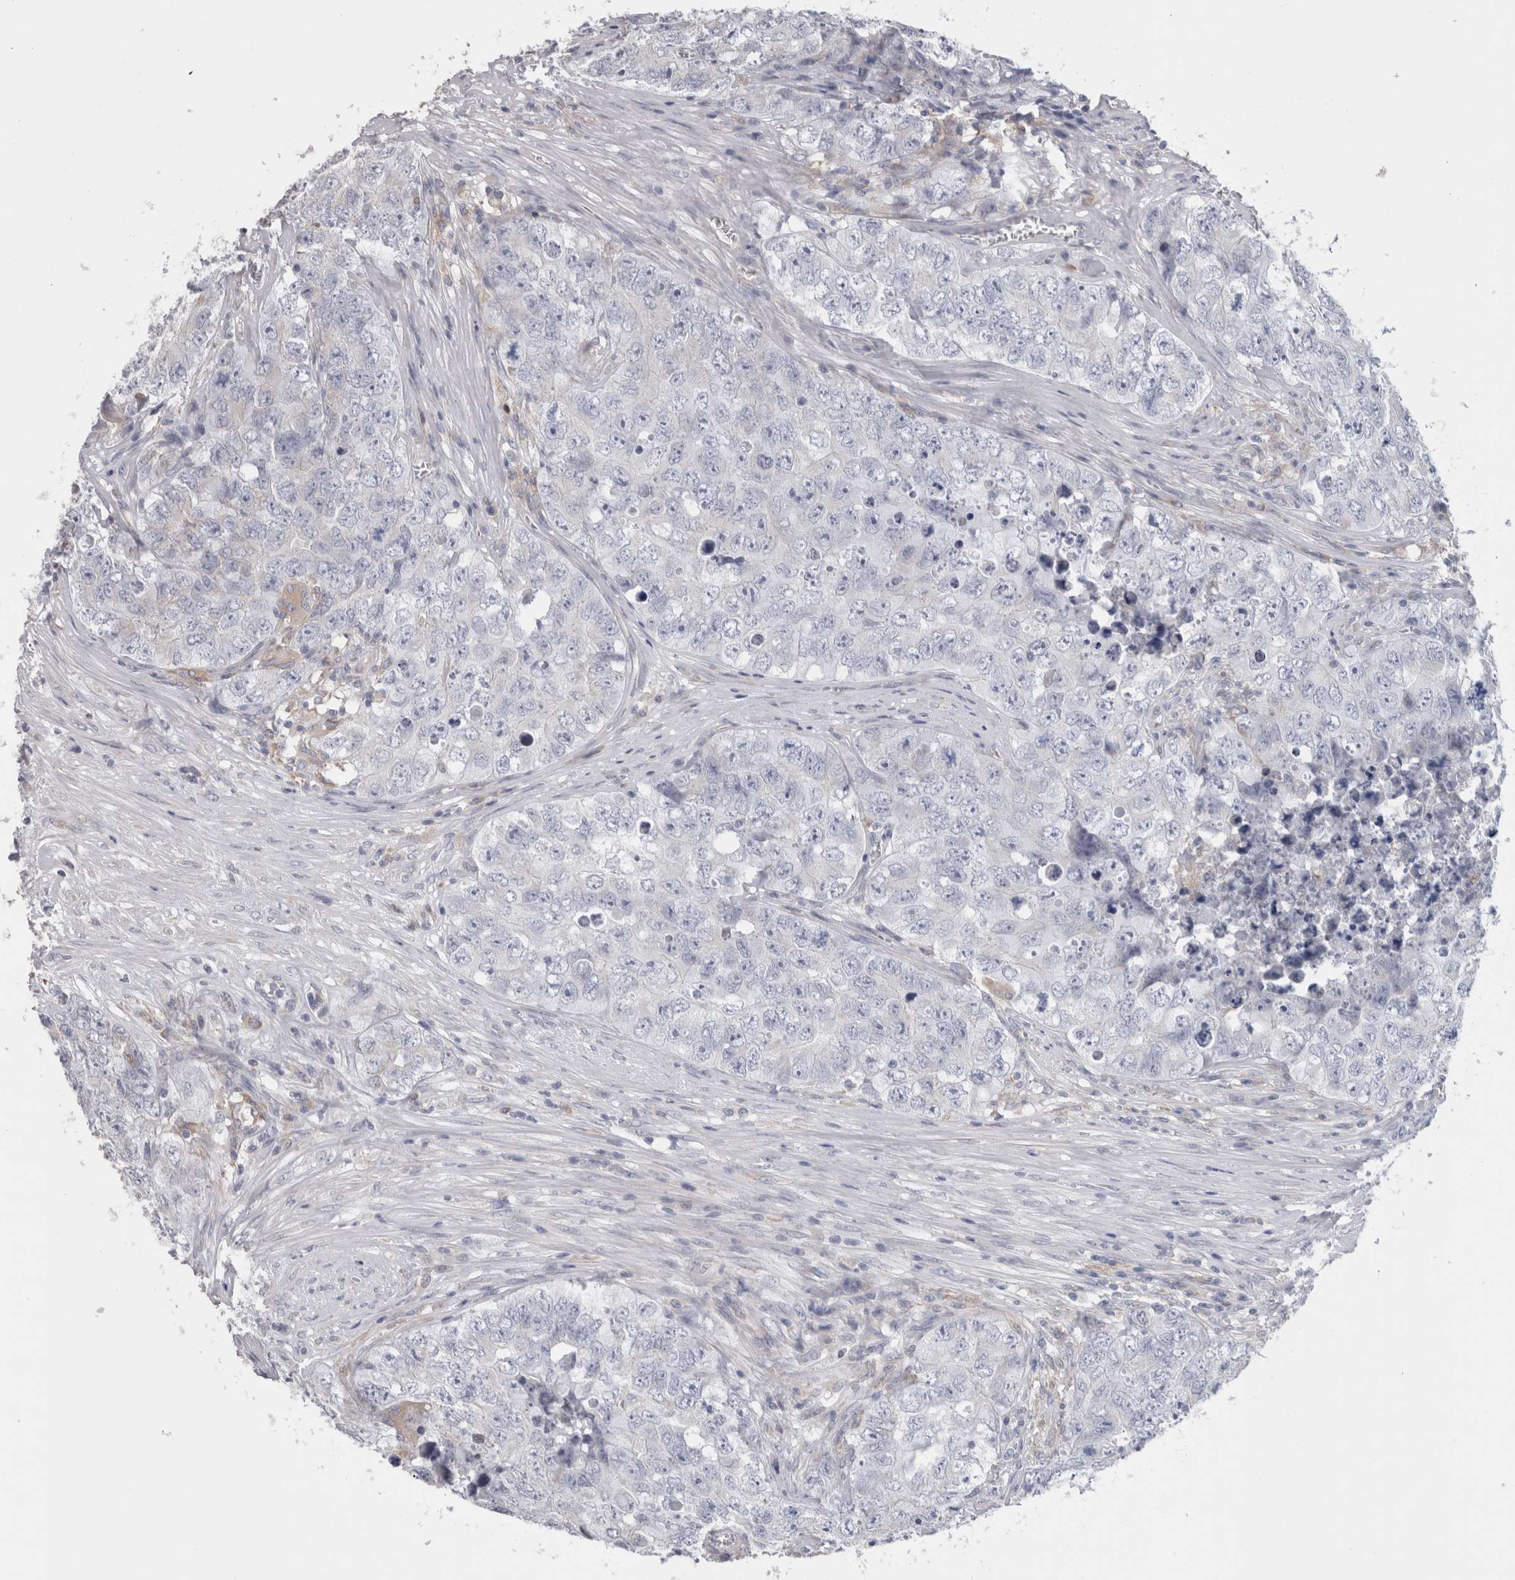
{"staining": {"intensity": "negative", "quantity": "none", "location": "none"}, "tissue": "testis cancer", "cell_type": "Tumor cells", "image_type": "cancer", "snomed": [{"axis": "morphology", "description": "Seminoma, NOS"}, {"axis": "morphology", "description": "Carcinoma, Embryonal, NOS"}, {"axis": "topography", "description": "Testis"}], "caption": "Human embryonal carcinoma (testis) stained for a protein using IHC demonstrates no staining in tumor cells.", "gene": "GDAP1", "patient": {"sex": "male", "age": 43}}